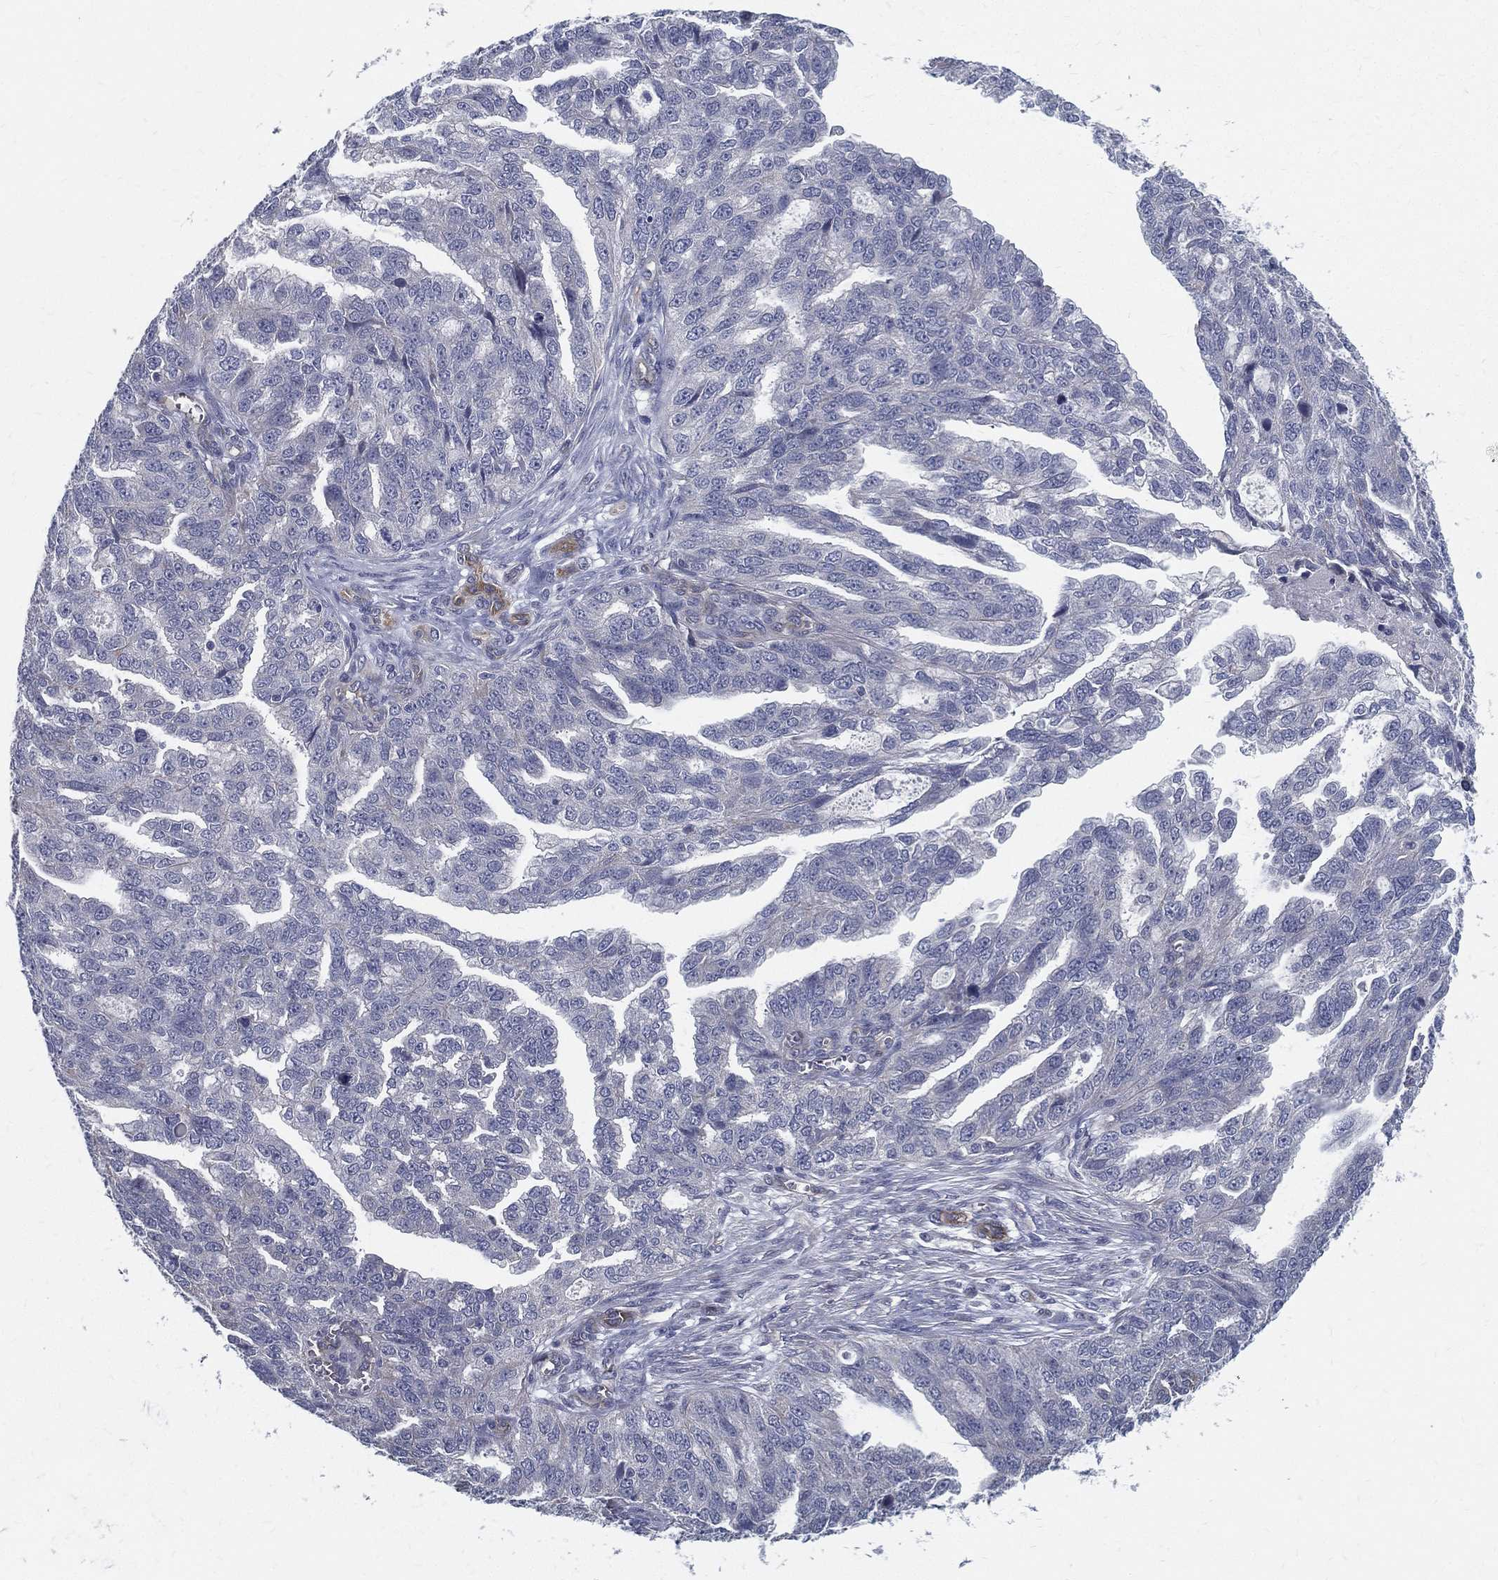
{"staining": {"intensity": "negative", "quantity": "none", "location": "none"}, "tissue": "ovarian cancer", "cell_type": "Tumor cells", "image_type": "cancer", "snomed": [{"axis": "morphology", "description": "Cystadenocarcinoma, serous, NOS"}, {"axis": "topography", "description": "Ovary"}], "caption": "Immunohistochemical staining of human ovarian cancer (serous cystadenocarcinoma) demonstrates no significant expression in tumor cells.", "gene": "LRRC56", "patient": {"sex": "female", "age": 51}}